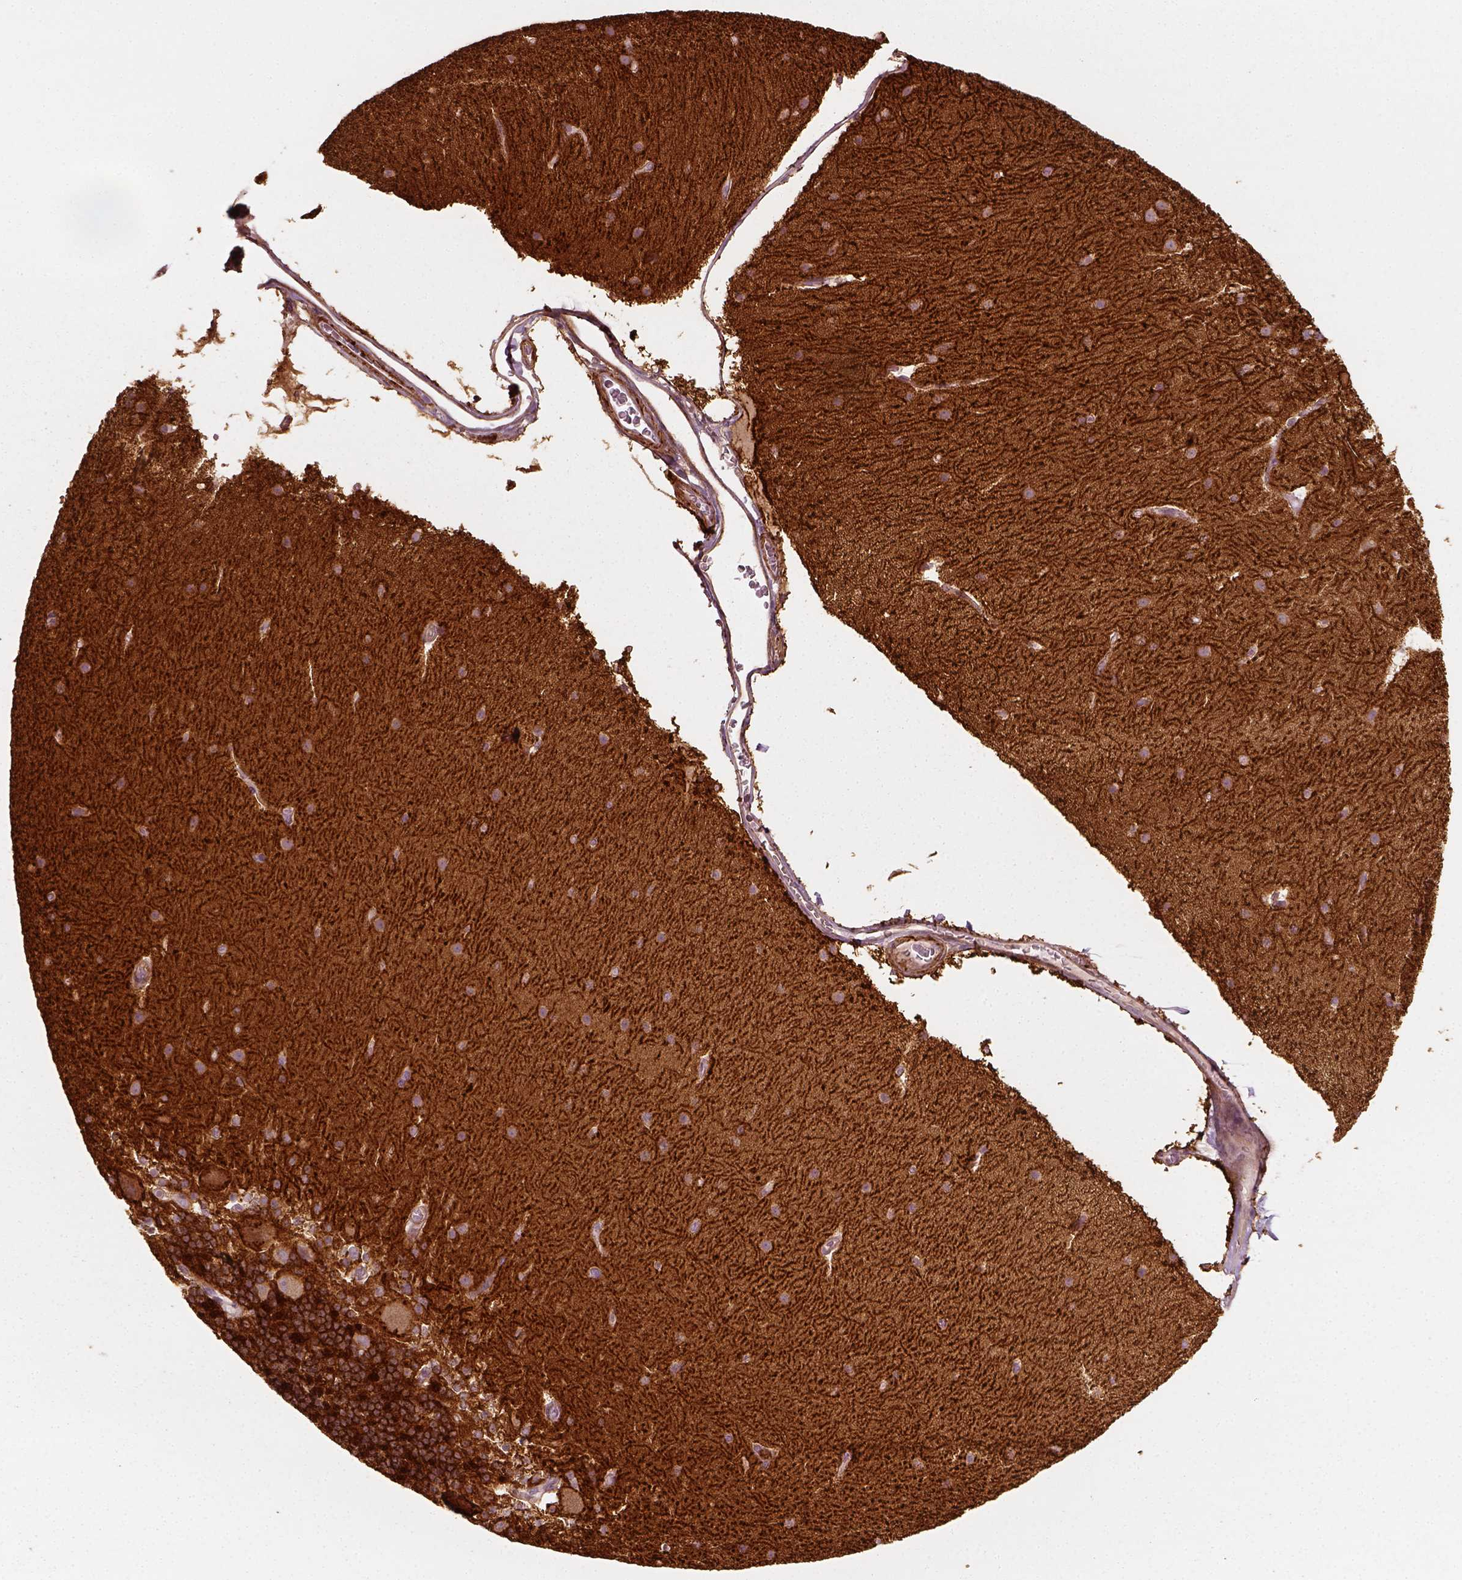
{"staining": {"intensity": "strong", "quantity": ">75%", "location": "cytoplasmic/membranous"}, "tissue": "cerebellum", "cell_type": "Cells in granular layer", "image_type": "normal", "snomed": [{"axis": "morphology", "description": "Normal tissue, NOS"}, {"axis": "topography", "description": "Cerebellum"}], "caption": "Immunohistochemistry (IHC) (DAB (3,3'-diaminobenzidine)) staining of normal cerebellum demonstrates strong cytoplasmic/membranous protein expression in about >75% of cells in granular layer.", "gene": "NPTN", "patient": {"sex": "female", "age": 19}}